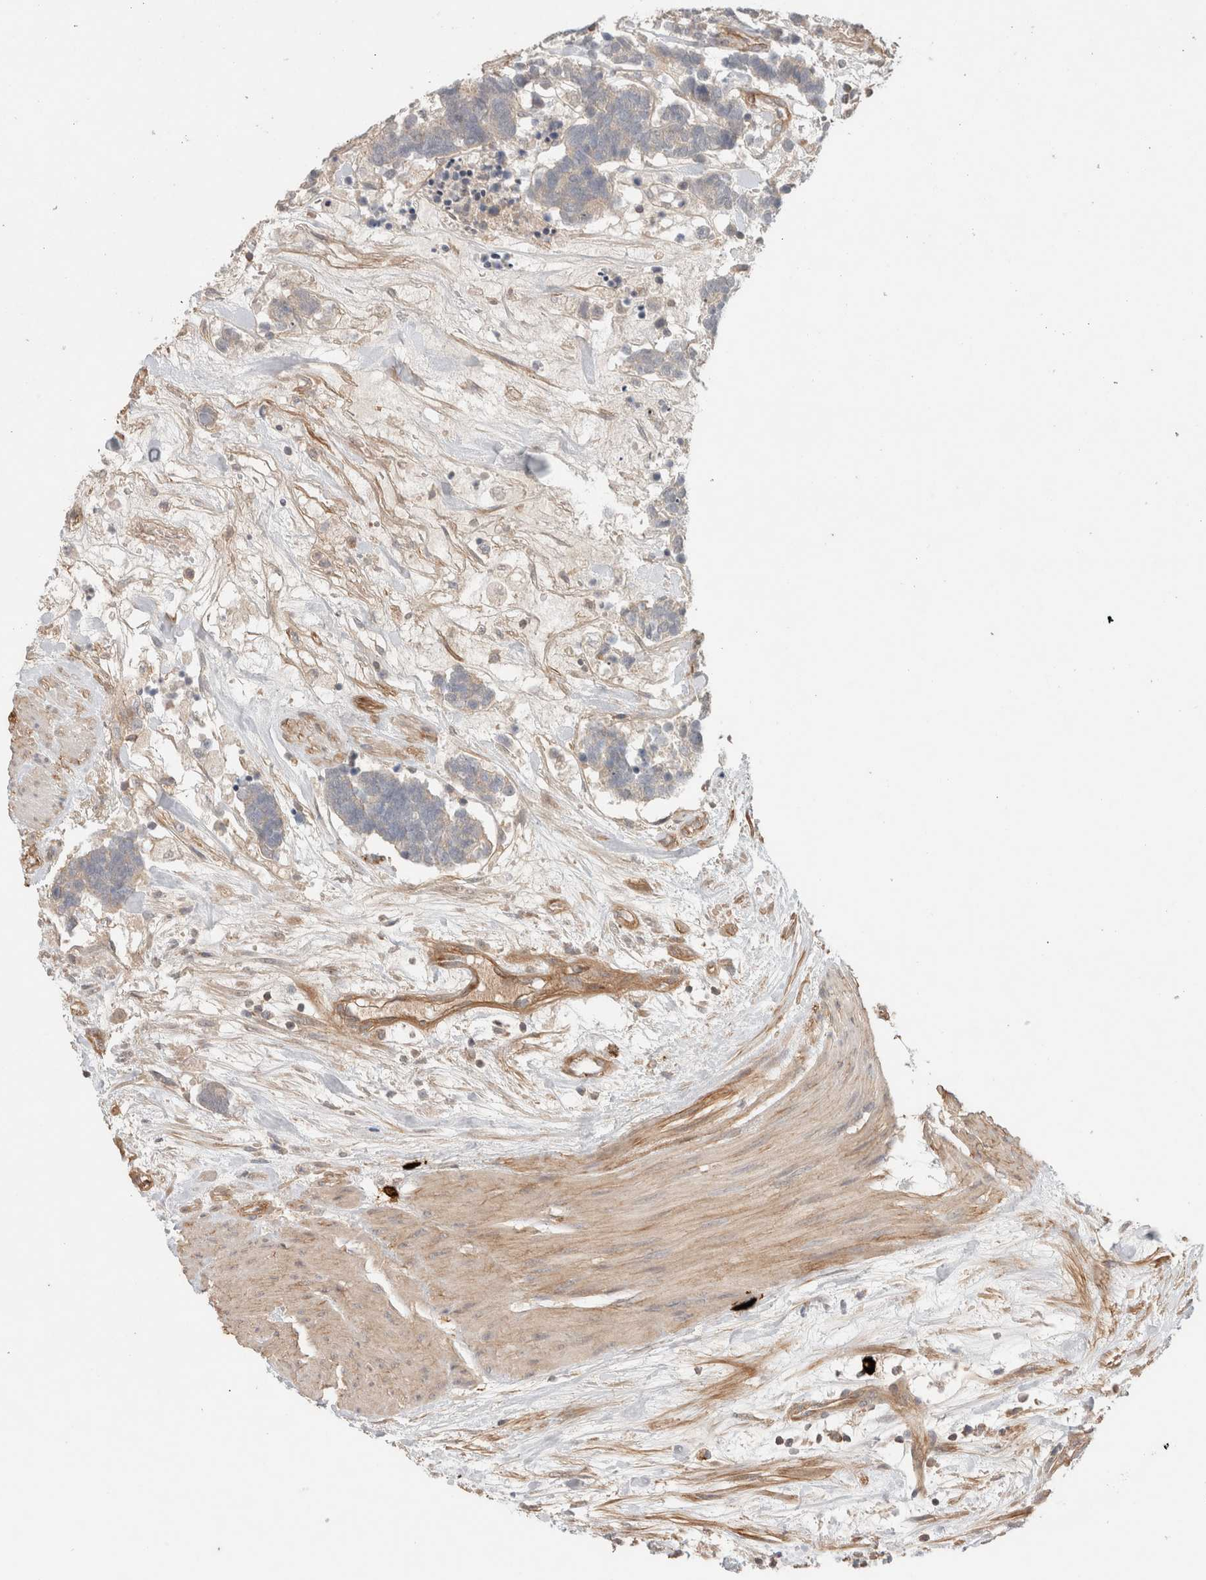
{"staining": {"intensity": "negative", "quantity": "none", "location": "none"}, "tissue": "carcinoid", "cell_type": "Tumor cells", "image_type": "cancer", "snomed": [{"axis": "morphology", "description": "Carcinoma, NOS"}, {"axis": "morphology", "description": "Carcinoid, malignant, NOS"}, {"axis": "topography", "description": "Urinary bladder"}], "caption": "Human carcinoid stained for a protein using immunohistochemistry (IHC) displays no expression in tumor cells.", "gene": "HSPG2", "patient": {"sex": "male", "age": 57}}